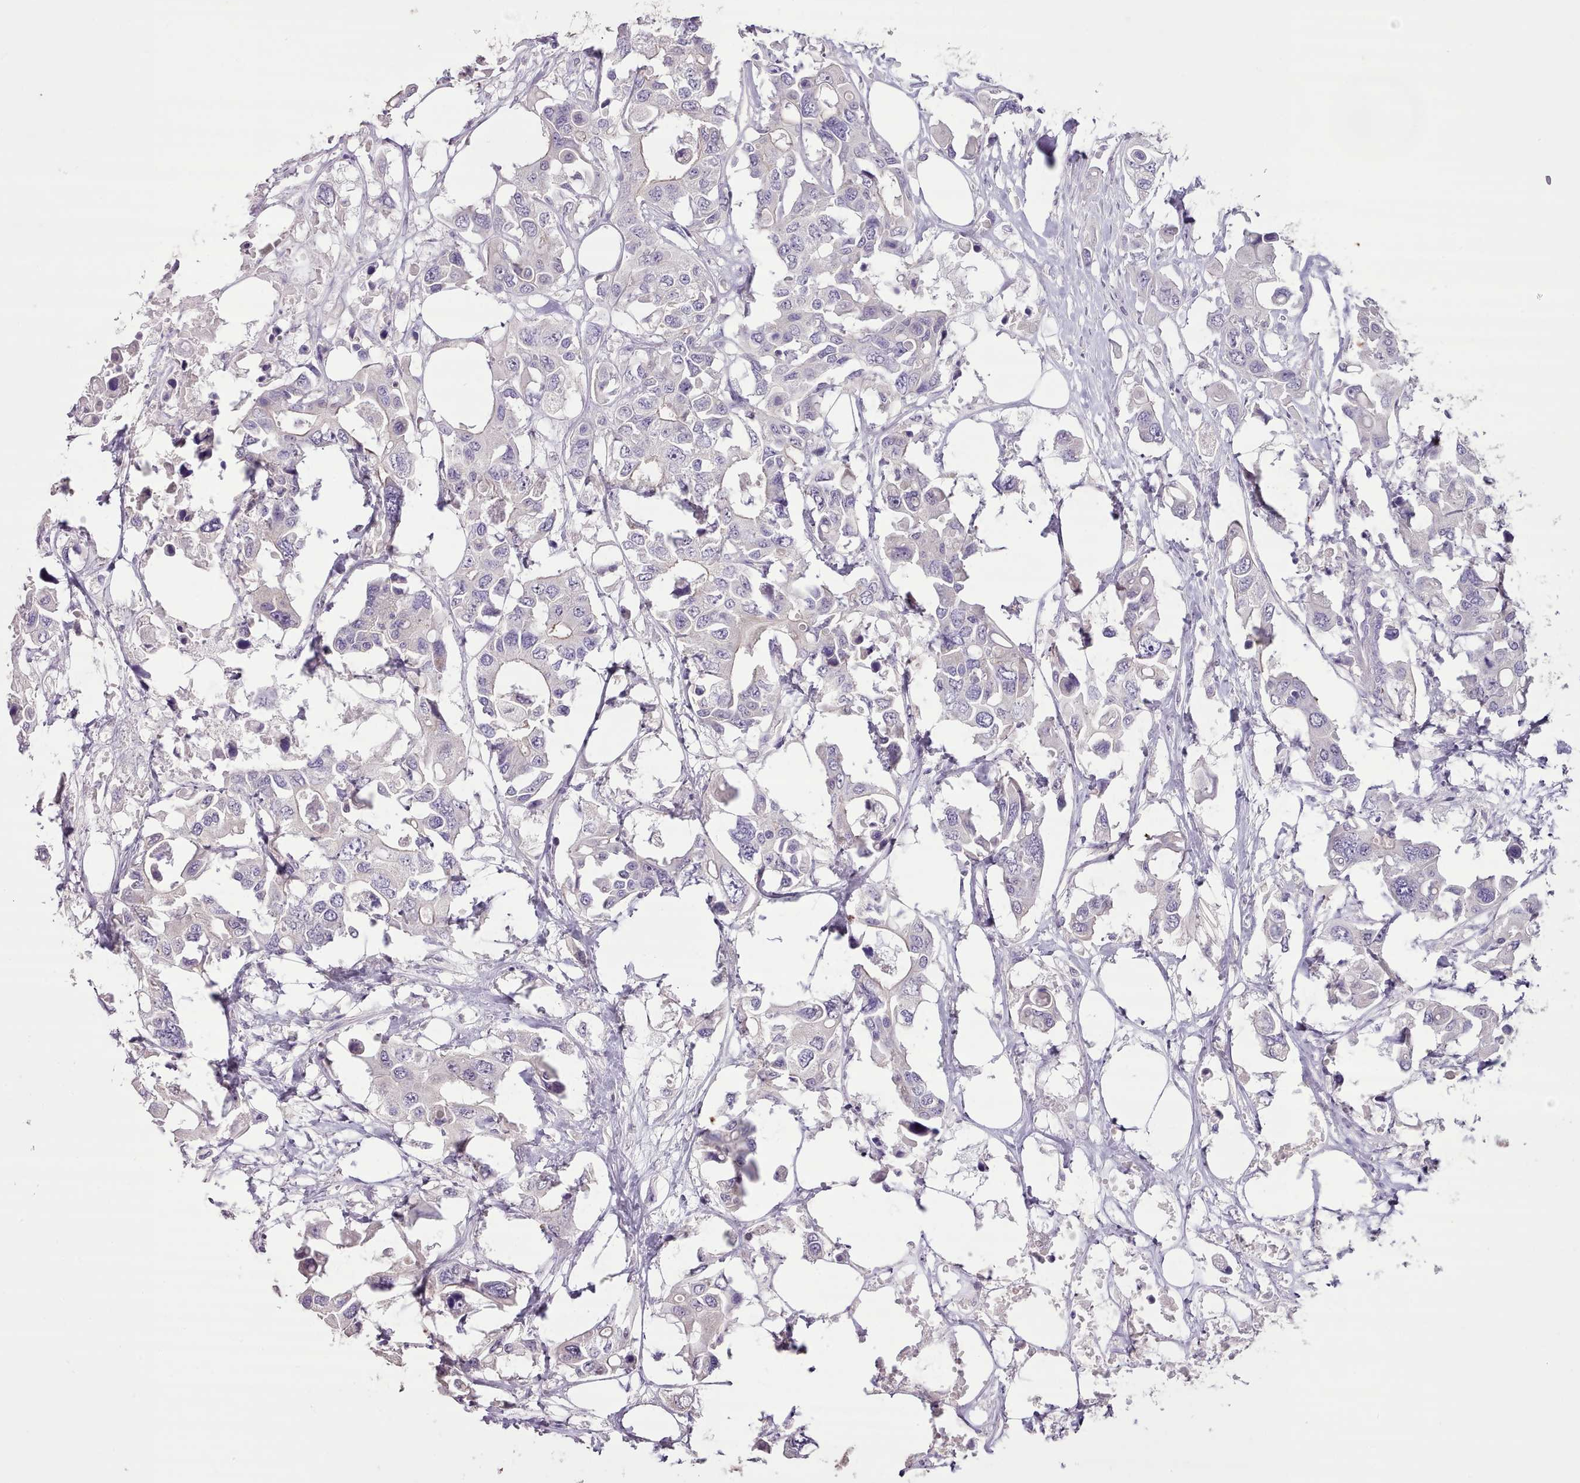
{"staining": {"intensity": "negative", "quantity": "none", "location": "none"}, "tissue": "colorectal cancer", "cell_type": "Tumor cells", "image_type": "cancer", "snomed": [{"axis": "morphology", "description": "Adenocarcinoma, NOS"}, {"axis": "topography", "description": "Colon"}], "caption": "Adenocarcinoma (colorectal) was stained to show a protein in brown. There is no significant positivity in tumor cells.", "gene": "BLOC1S2", "patient": {"sex": "male", "age": 77}}